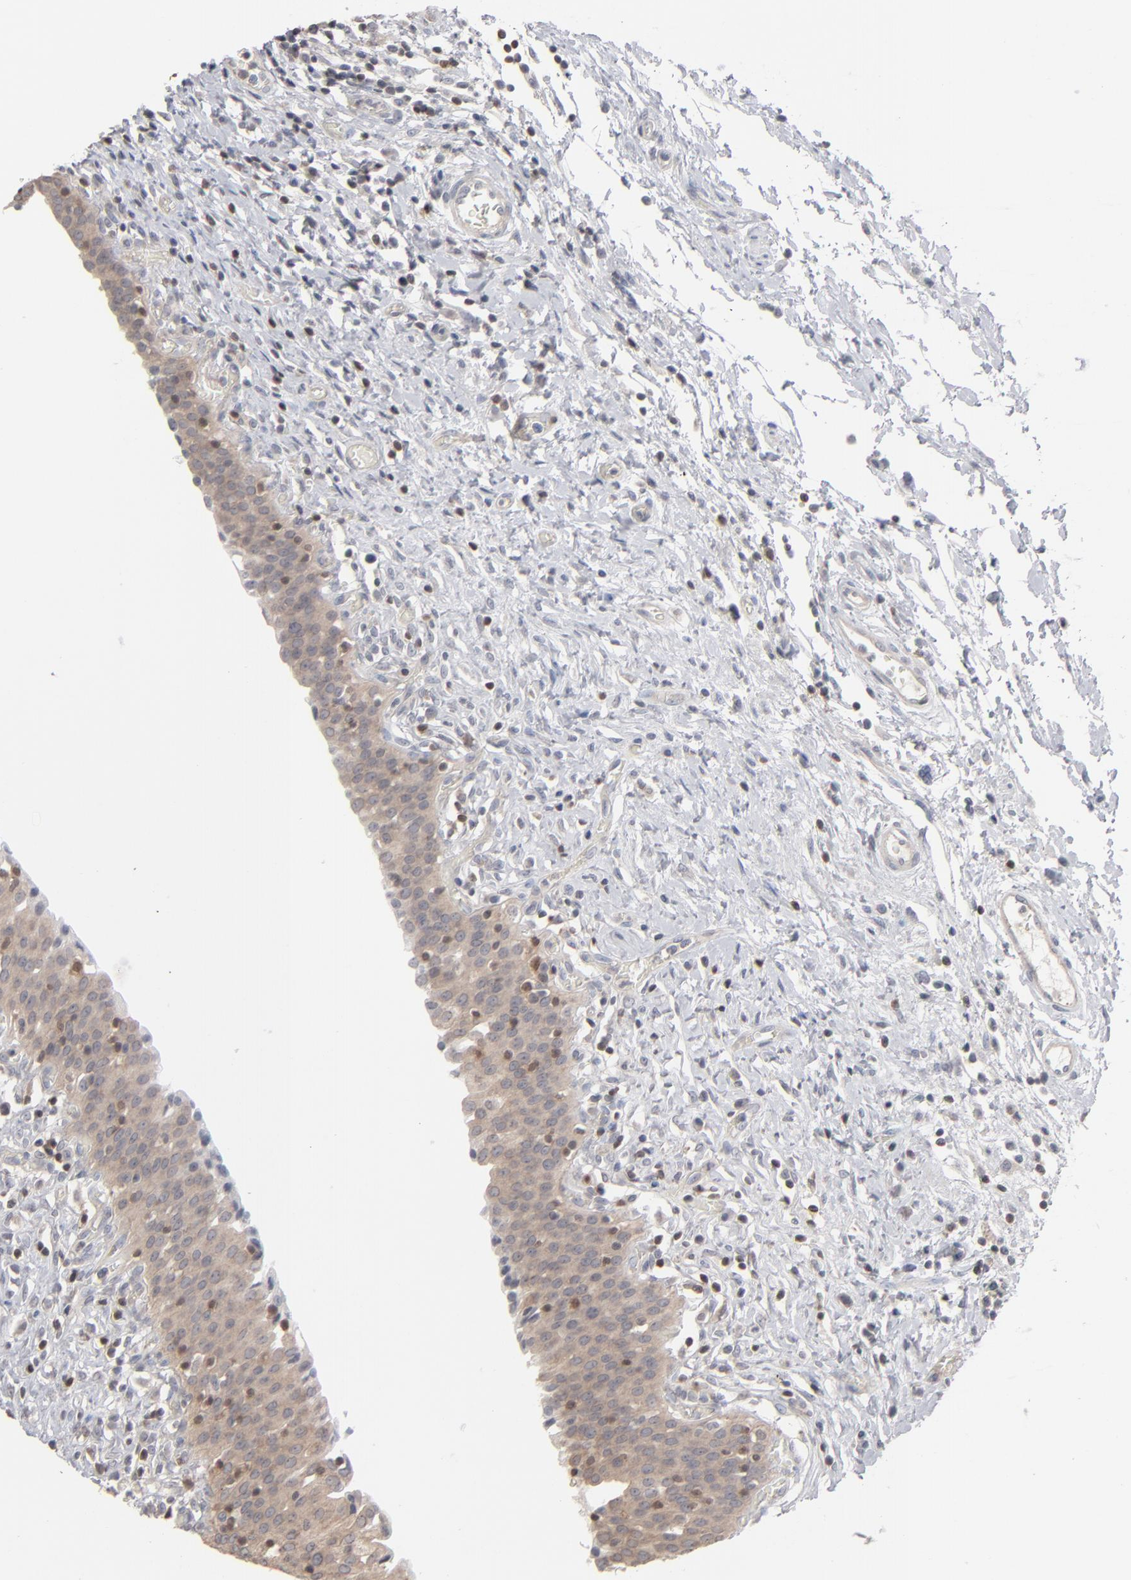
{"staining": {"intensity": "moderate", "quantity": ">75%", "location": "cytoplasmic/membranous"}, "tissue": "urinary bladder", "cell_type": "Urothelial cells", "image_type": "normal", "snomed": [{"axis": "morphology", "description": "Normal tissue, NOS"}, {"axis": "topography", "description": "Urinary bladder"}], "caption": "Protein expression analysis of unremarkable urinary bladder exhibits moderate cytoplasmic/membranous staining in about >75% of urothelial cells. The protein of interest is stained brown, and the nuclei are stained in blue (DAB (3,3'-diaminobenzidine) IHC with brightfield microscopy, high magnification).", "gene": "STAT4", "patient": {"sex": "male", "age": 51}}